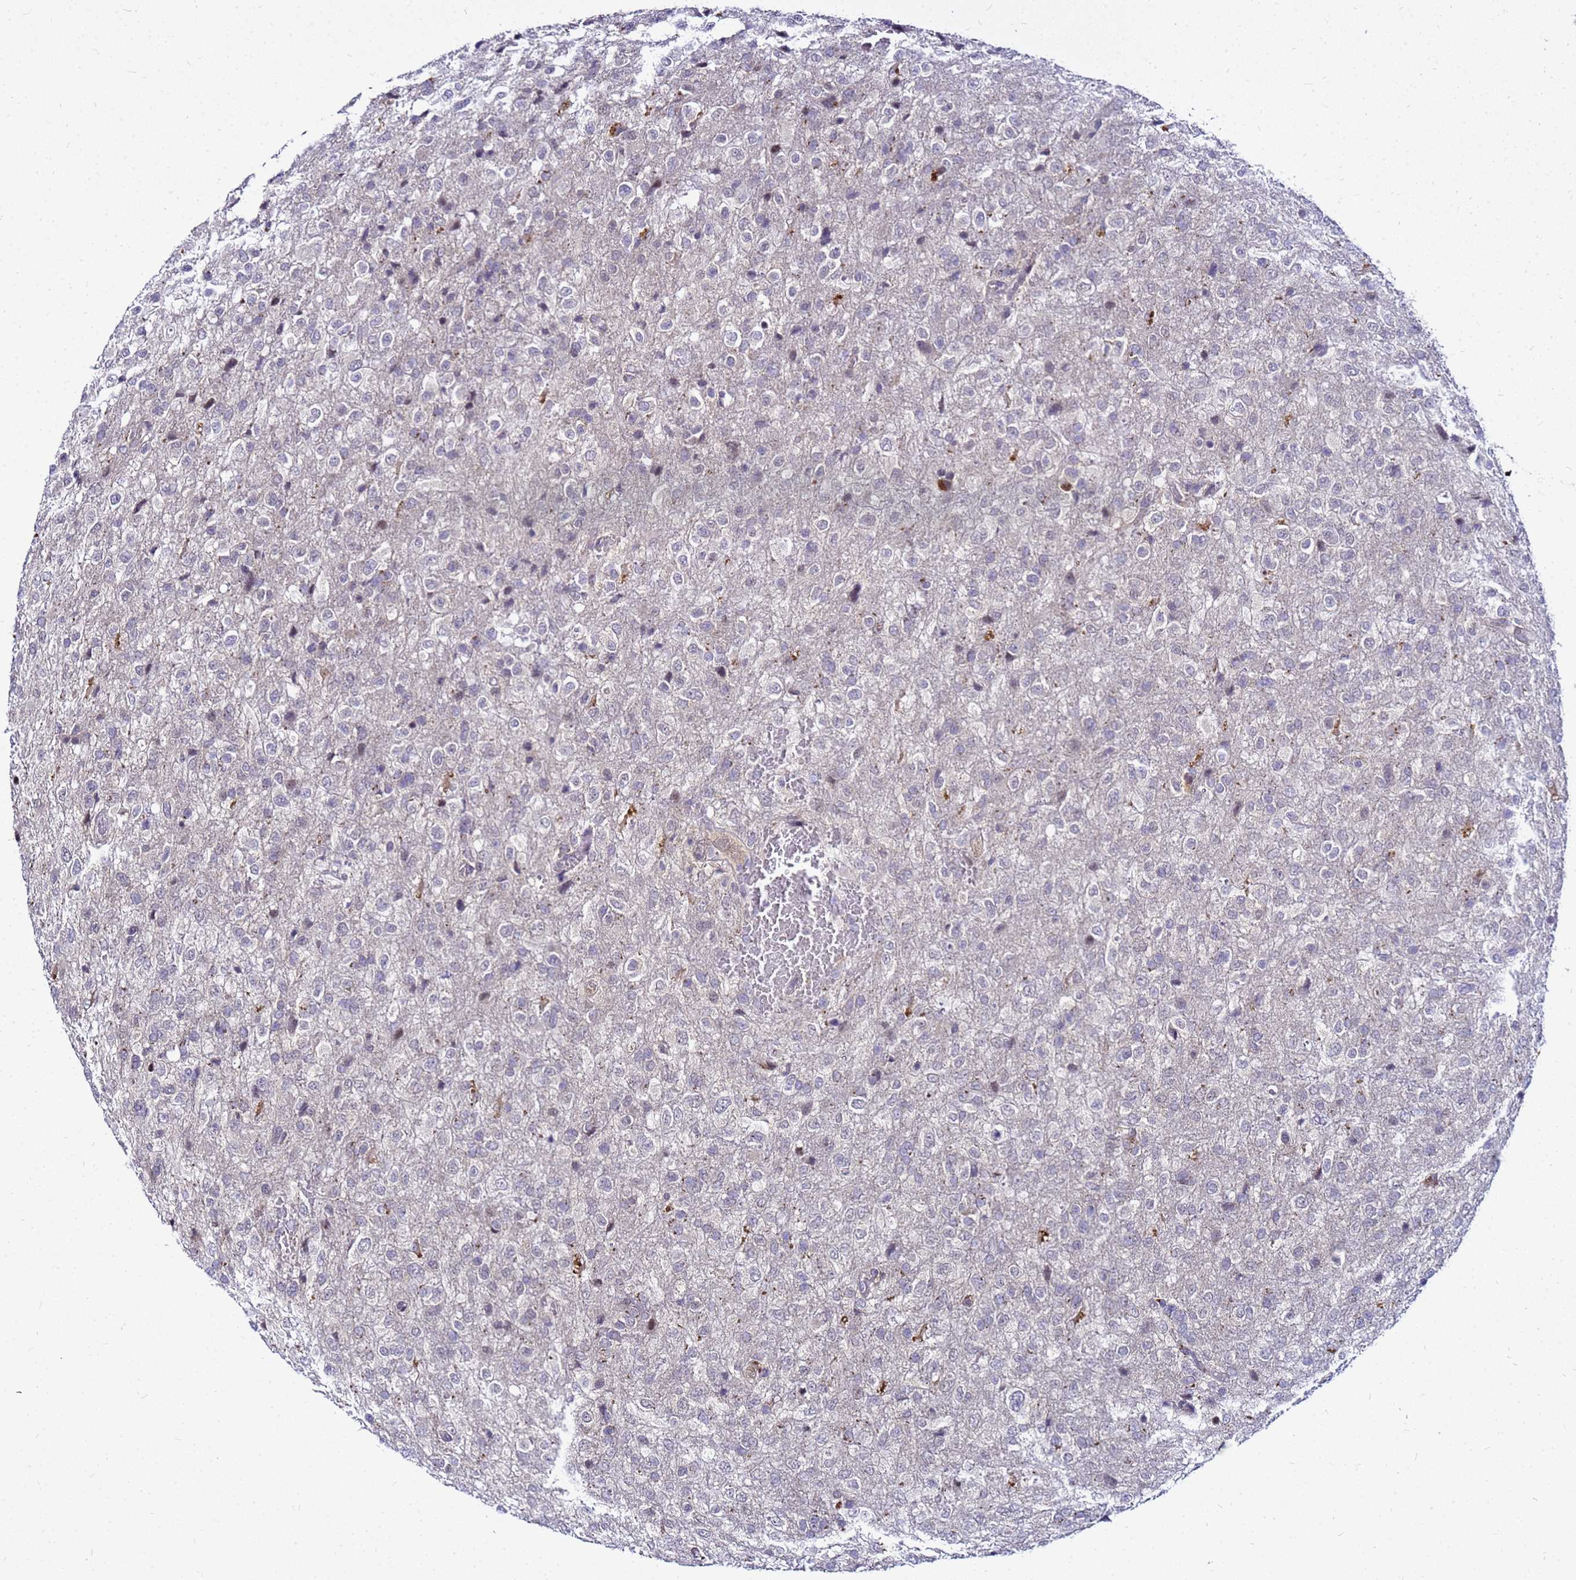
{"staining": {"intensity": "negative", "quantity": "none", "location": "none"}, "tissue": "glioma", "cell_type": "Tumor cells", "image_type": "cancer", "snomed": [{"axis": "morphology", "description": "Glioma, malignant, High grade"}, {"axis": "topography", "description": "Brain"}], "caption": "Immunohistochemistry of high-grade glioma (malignant) shows no positivity in tumor cells.", "gene": "SAT1", "patient": {"sex": "female", "age": 74}}